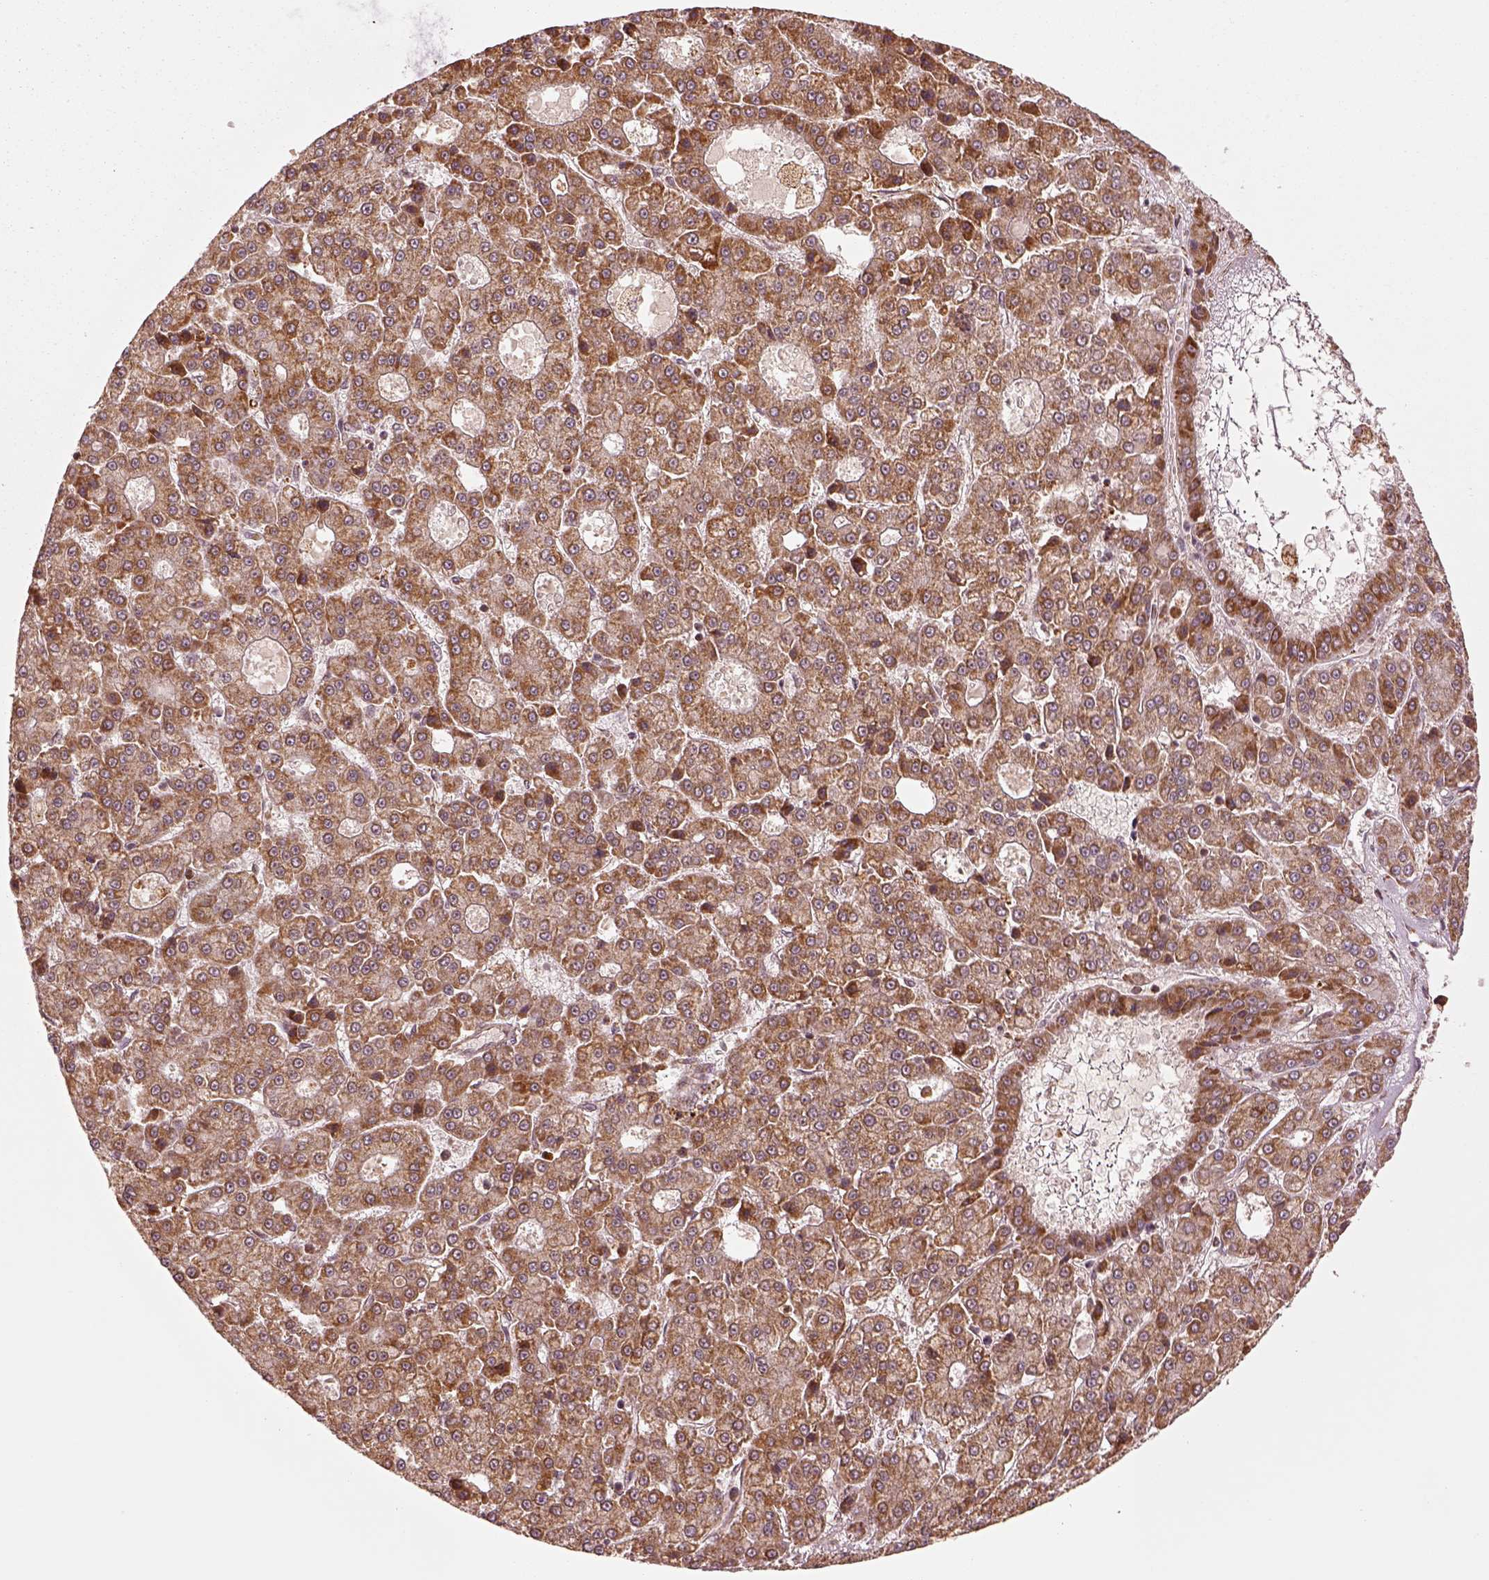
{"staining": {"intensity": "moderate", "quantity": ">75%", "location": "cytoplasmic/membranous"}, "tissue": "liver cancer", "cell_type": "Tumor cells", "image_type": "cancer", "snomed": [{"axis": "morphology", "description": "Carcinoma, Hepatocellular, NOS"}, {"axis": "topography", "description": "Liver"}], "caption": "Immunohistochemical staining of human liver cancer (hepatocellular carcinoma) exhibits moderate cytoplasmic/membranous protein staining in approximately >75% of tumor cells. (DAB = brown stain, brightfield microscopy at high magnification).", "gene": "SEL1L3", "patient": {"sex": "male", "age": 70}}